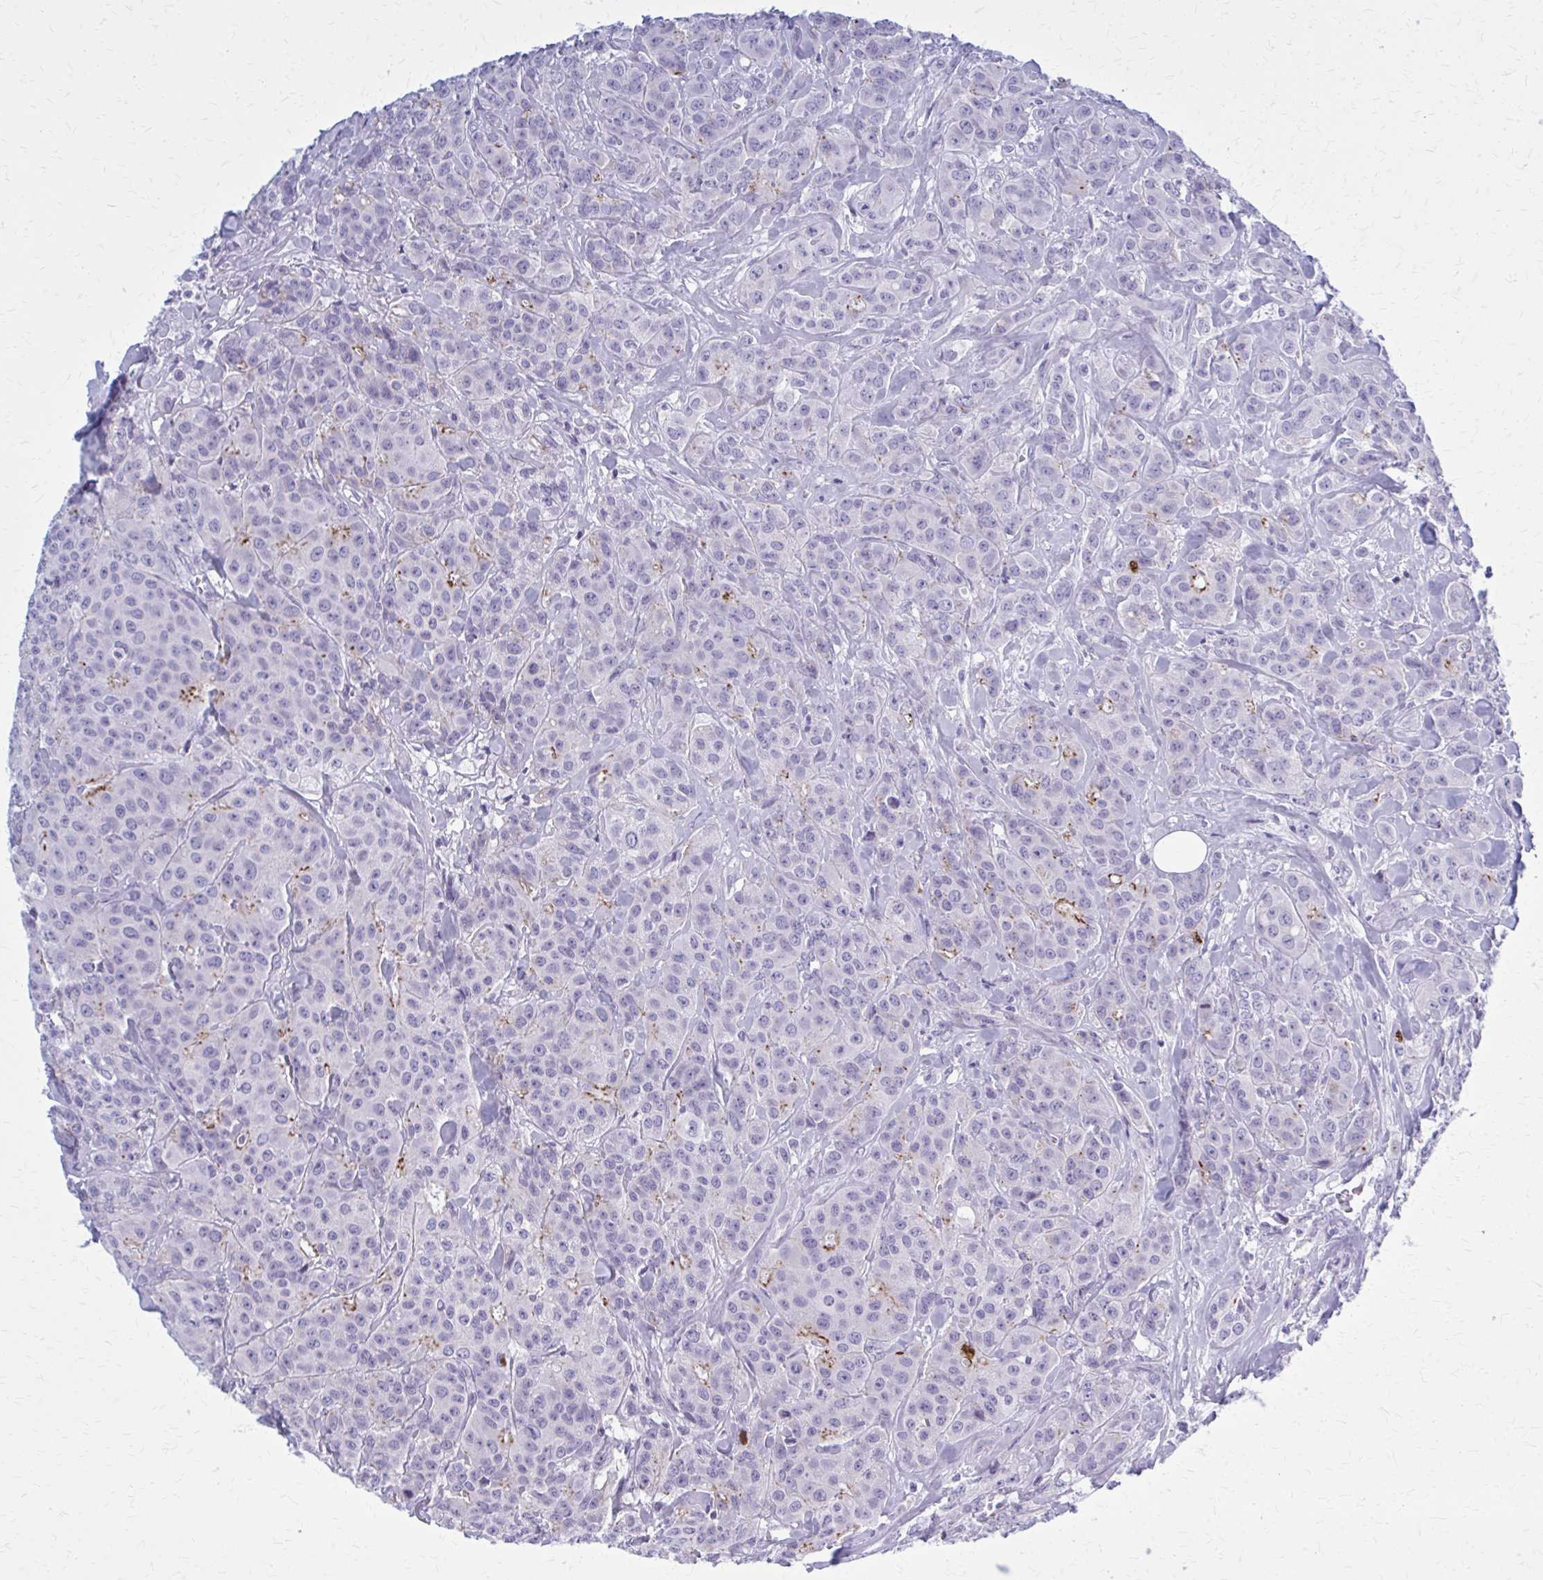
{"staining": {"intensity": "moderate", "quantity": "<25%", "location": "cytoplasmic/membranous"}, "tissue": "breast cancer", "cell_type": "Tumor cells", "image_type": "cancer", "snomed": [{"axis": "morphology", "description": "Normal tissue, NOS"}, {"axis": "morphology", "description": "Duct carcinoma"}, {"axis": "topography", "description": "Breast"}], "caption": "A high-resolution image shows immunohistochemistry staining of breast intraductal carcinoma, which reveals moderate cytoplasmic/membranous positivity in about <25% of tumor cells.", "gene": "PEDS1", "patient": {"sex": "female", "age": 43}}